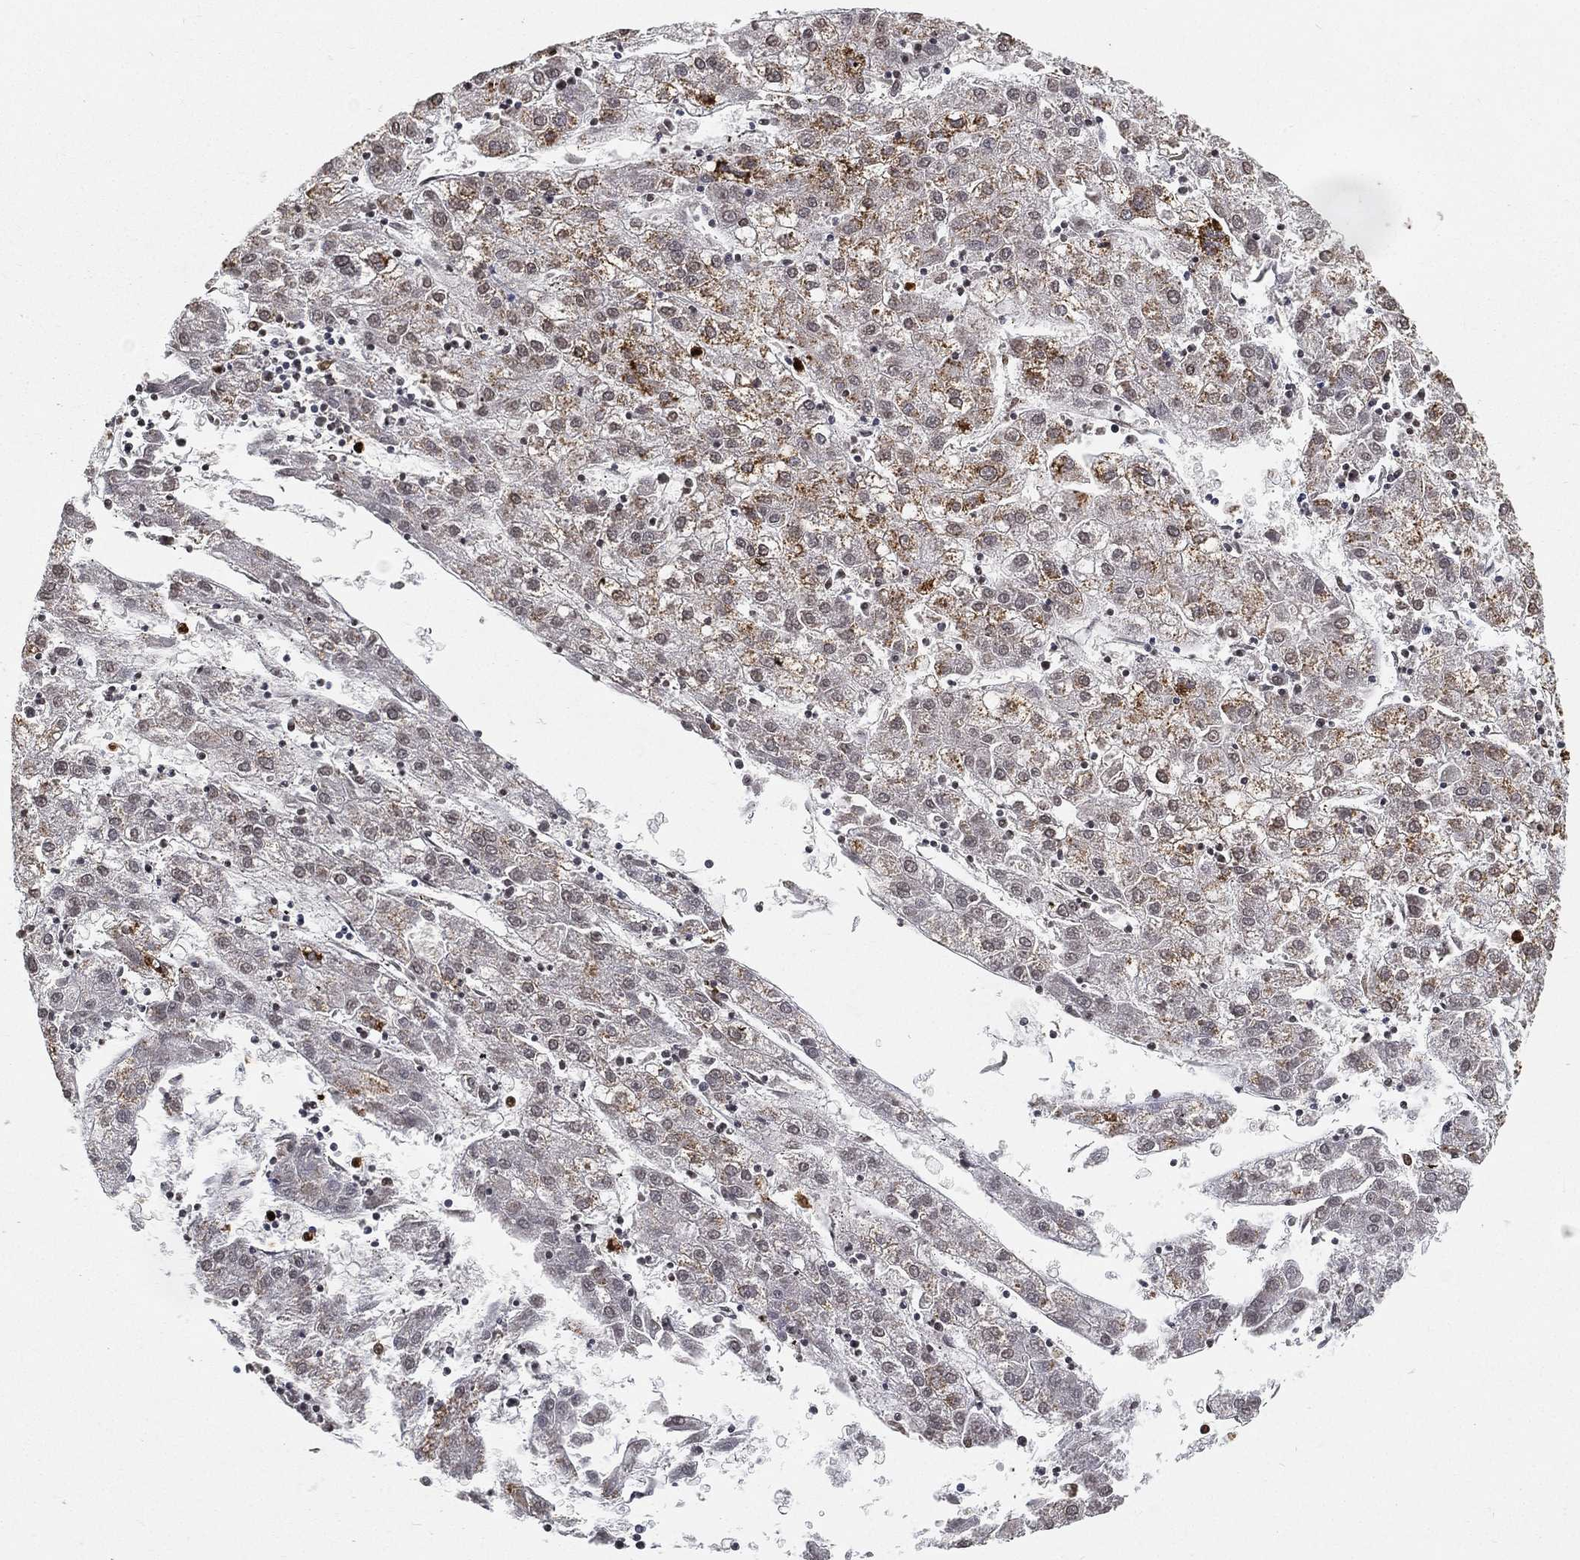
{"staining": {"intensity": "moderate", "quantity": "<25%", "location": "cytoplasmic/membranous"}, "tissue": "liver cancer", "cell_type": "Tumor cells", "image_type": "cancer", "snomed": [{"axis": "morphology", "description": "Carcinoma, Hepatocellular, NOS"}, {"axis": "topography", "description": "Liver"}], "caption": "Protein expression analysis of hepatocellular carcinoma (liver) shows moderate cytoplasmic/membranous staining in approximately <25% of tumor cells. Immunohistochemistry (ihc) stains the protein of interest in brown and the nuclei are stained blue.", "gene": "ARG1", "patient": {"sex": "male", "age": 72}}